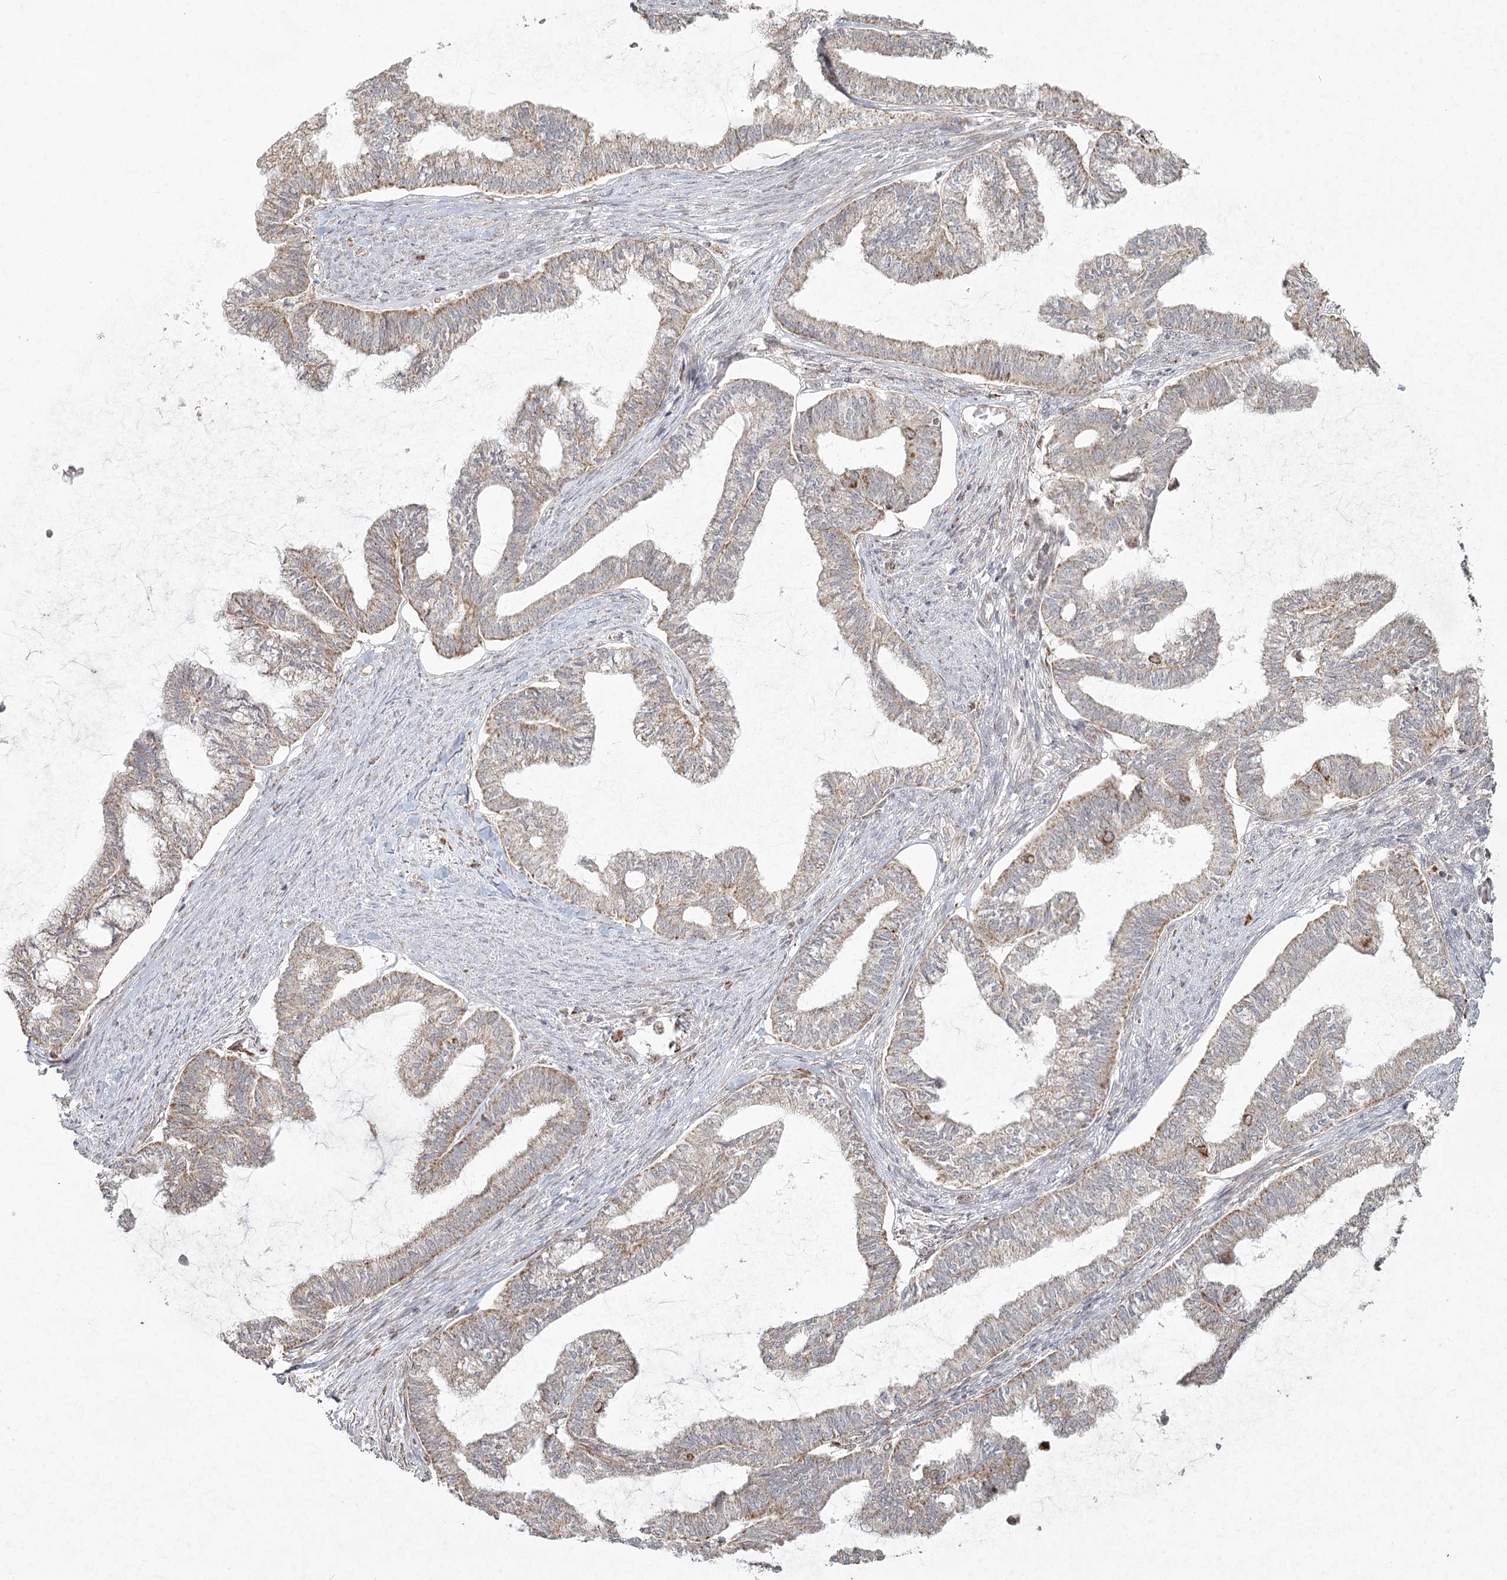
{"staining": {"intensity": "weak", "quantity": ">75%", "location": "cytoplasmic/membranous"}, "tissue": "endometrial cancer", "cell_type": "Tumor cells", "image_type": "cancer", "snomed": [{"axis": "morphology", "description": "Adenocarcinoma, NOS"}, {"axis": "topography", "description": "Endometrium"}], "caption": "Immunohistochemical staining of human endometrial adenocarcinoma reveals weak cytoplasmic/membranous protein positivity in about >75% of tumor cells.", "gene": "LACTB", "patient": {"sex": "female", "age": 86}}